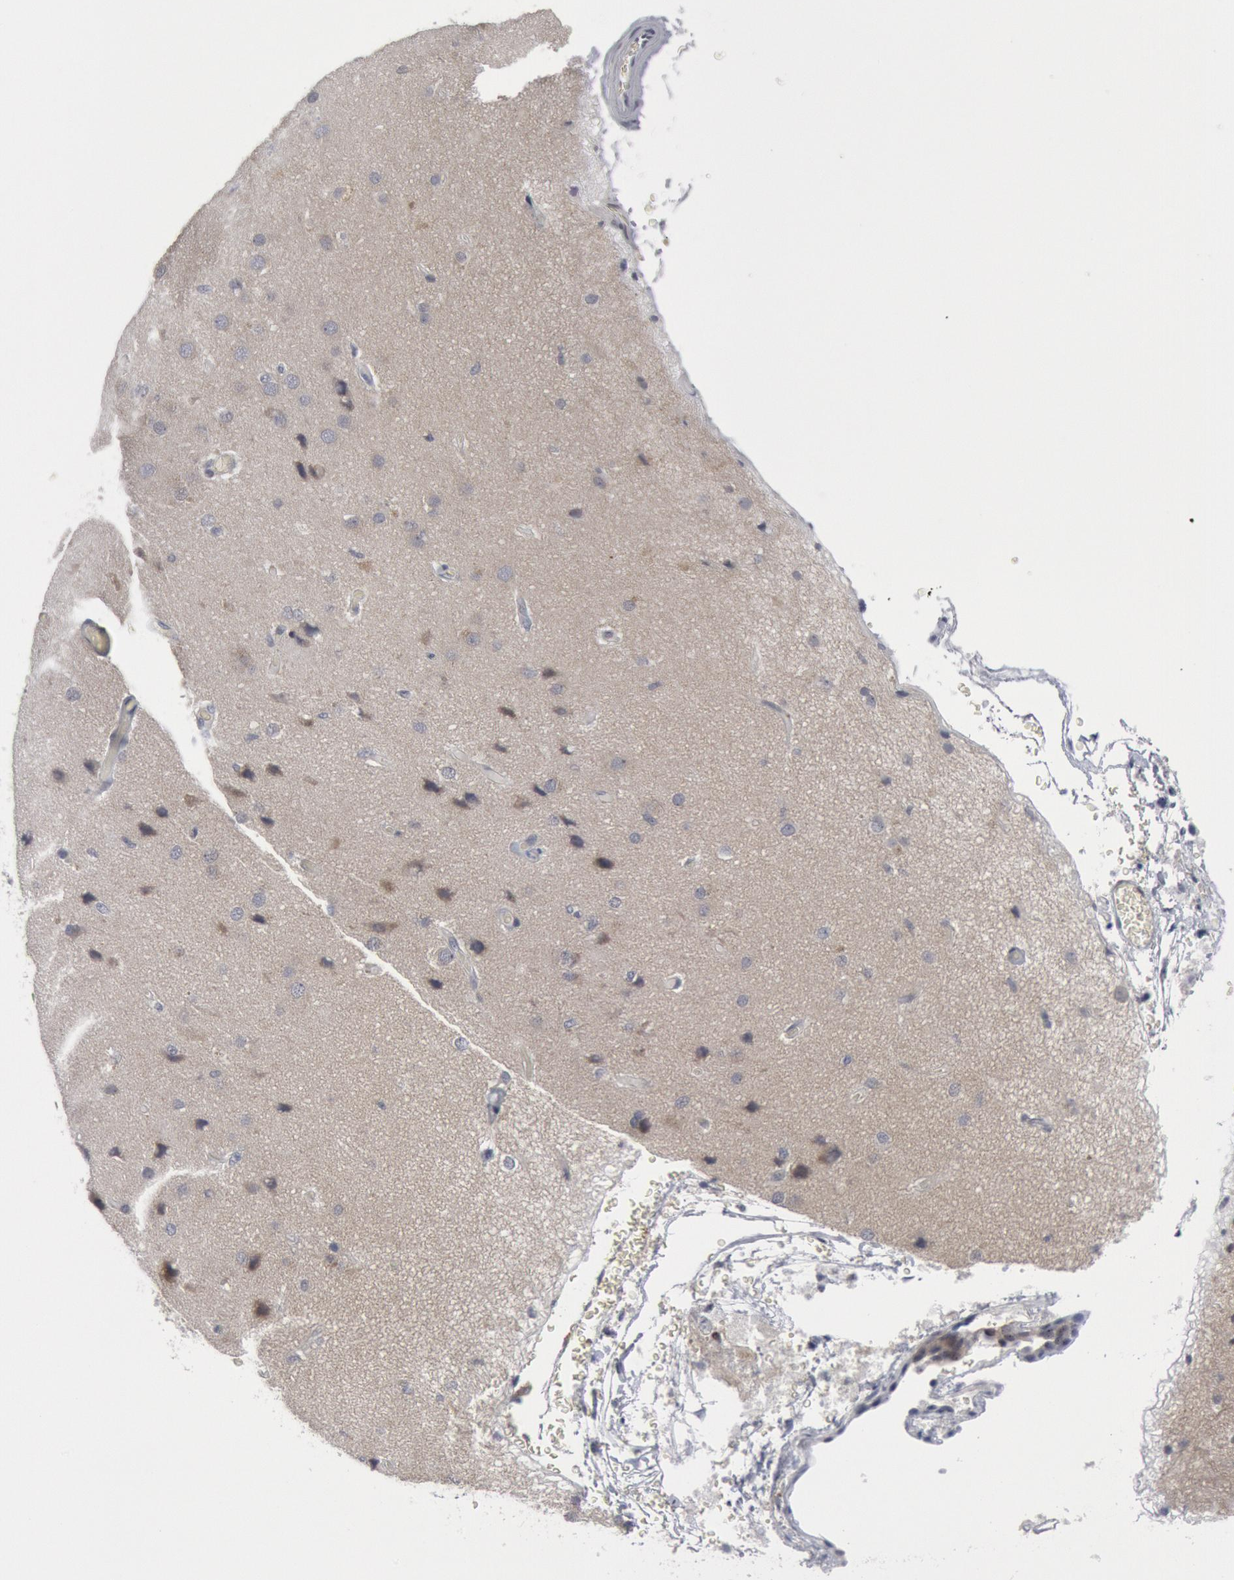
{"staining": {"intensity": "weak", "quantity": "25%-75%", "location": "nuclear"}, "tissue": "cerebral cortex", "cell_type": "Endothelial cells", "image_type": "normal", "snomed": [{"axis": "morphology", "description": "Normal tissue, NOS"}, {"axis": "morphology", "description": "Glioma, malignant, High grade"}, {"axis": "topography", "description": "Cerebral cortex"}], "caption": "Immunohistochemistry micrograph of normal cerebral cortex: cerebral cortex stained using IHC demonstrates low levels of weak protein expression localized specifically in the nuclear of endothelial cells, appearing as a nuclear brown color.", "gene": "FOXO1", "patient": {"sex": "male", "age": 77}}